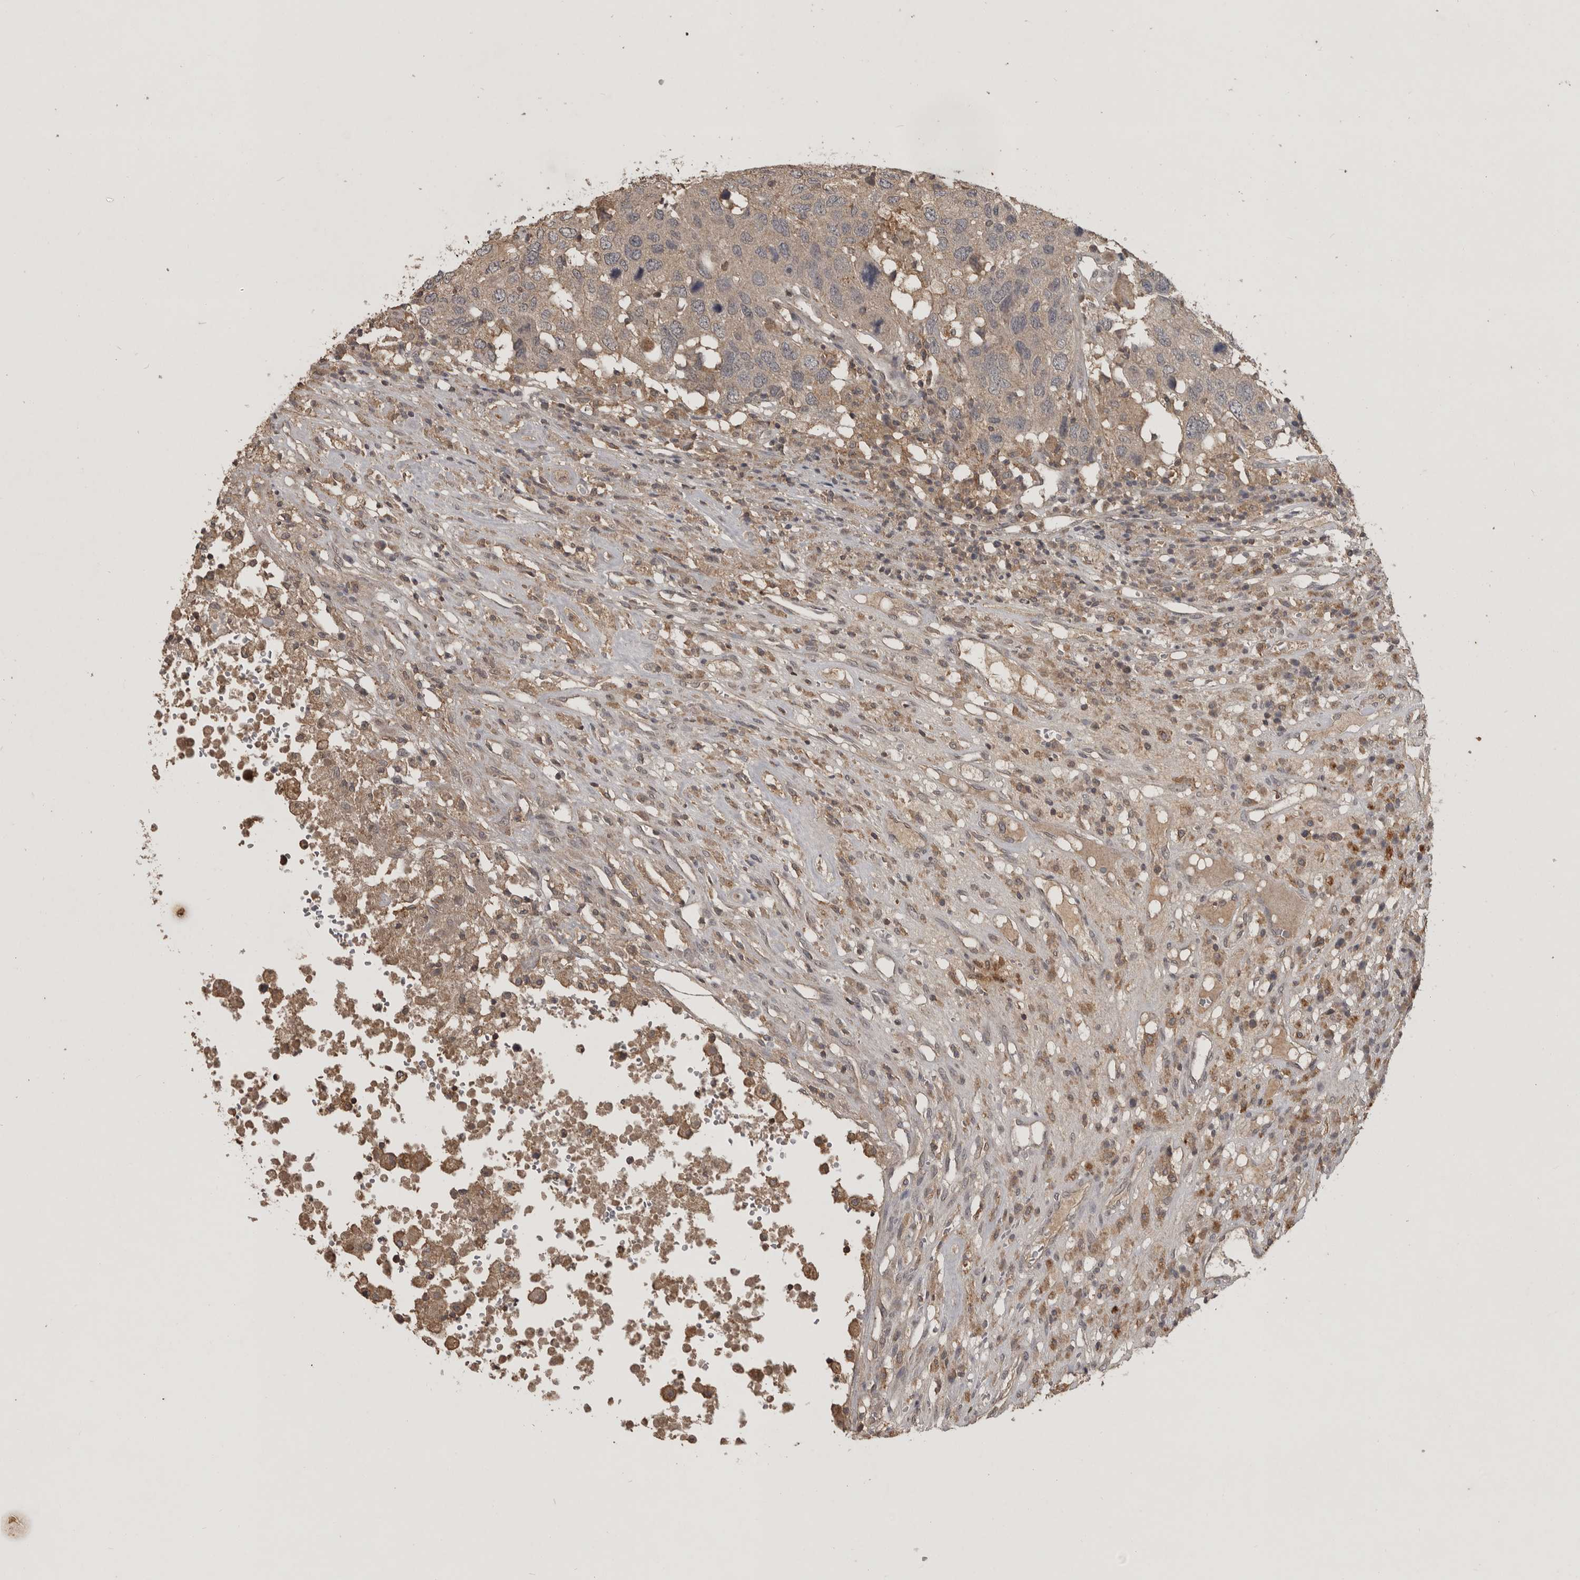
{"staining": {"intensity": "weak", "quantity": ">75%", "location": "cytoplasmic/membranous"}, "tissue": "head and neck cancer", "cell_type": "Tumor cells", "image_type": "cancer", "snomed": [{"axis": "morphology", "description": "Squamous cell carcinoma, NOS"}, {"axis": "topography", "description": "Head-Neck"}], "caption": "Immunohistochemistry (IHC) image of human head and neck cancer stained for a protein (brown), which reveals low levels of weak cytoplasmic/membranous positivity in approximately >75% of tumor cells.", "gene": "ADAMTS4", "patient": {"sex": "male", "age": 66}}